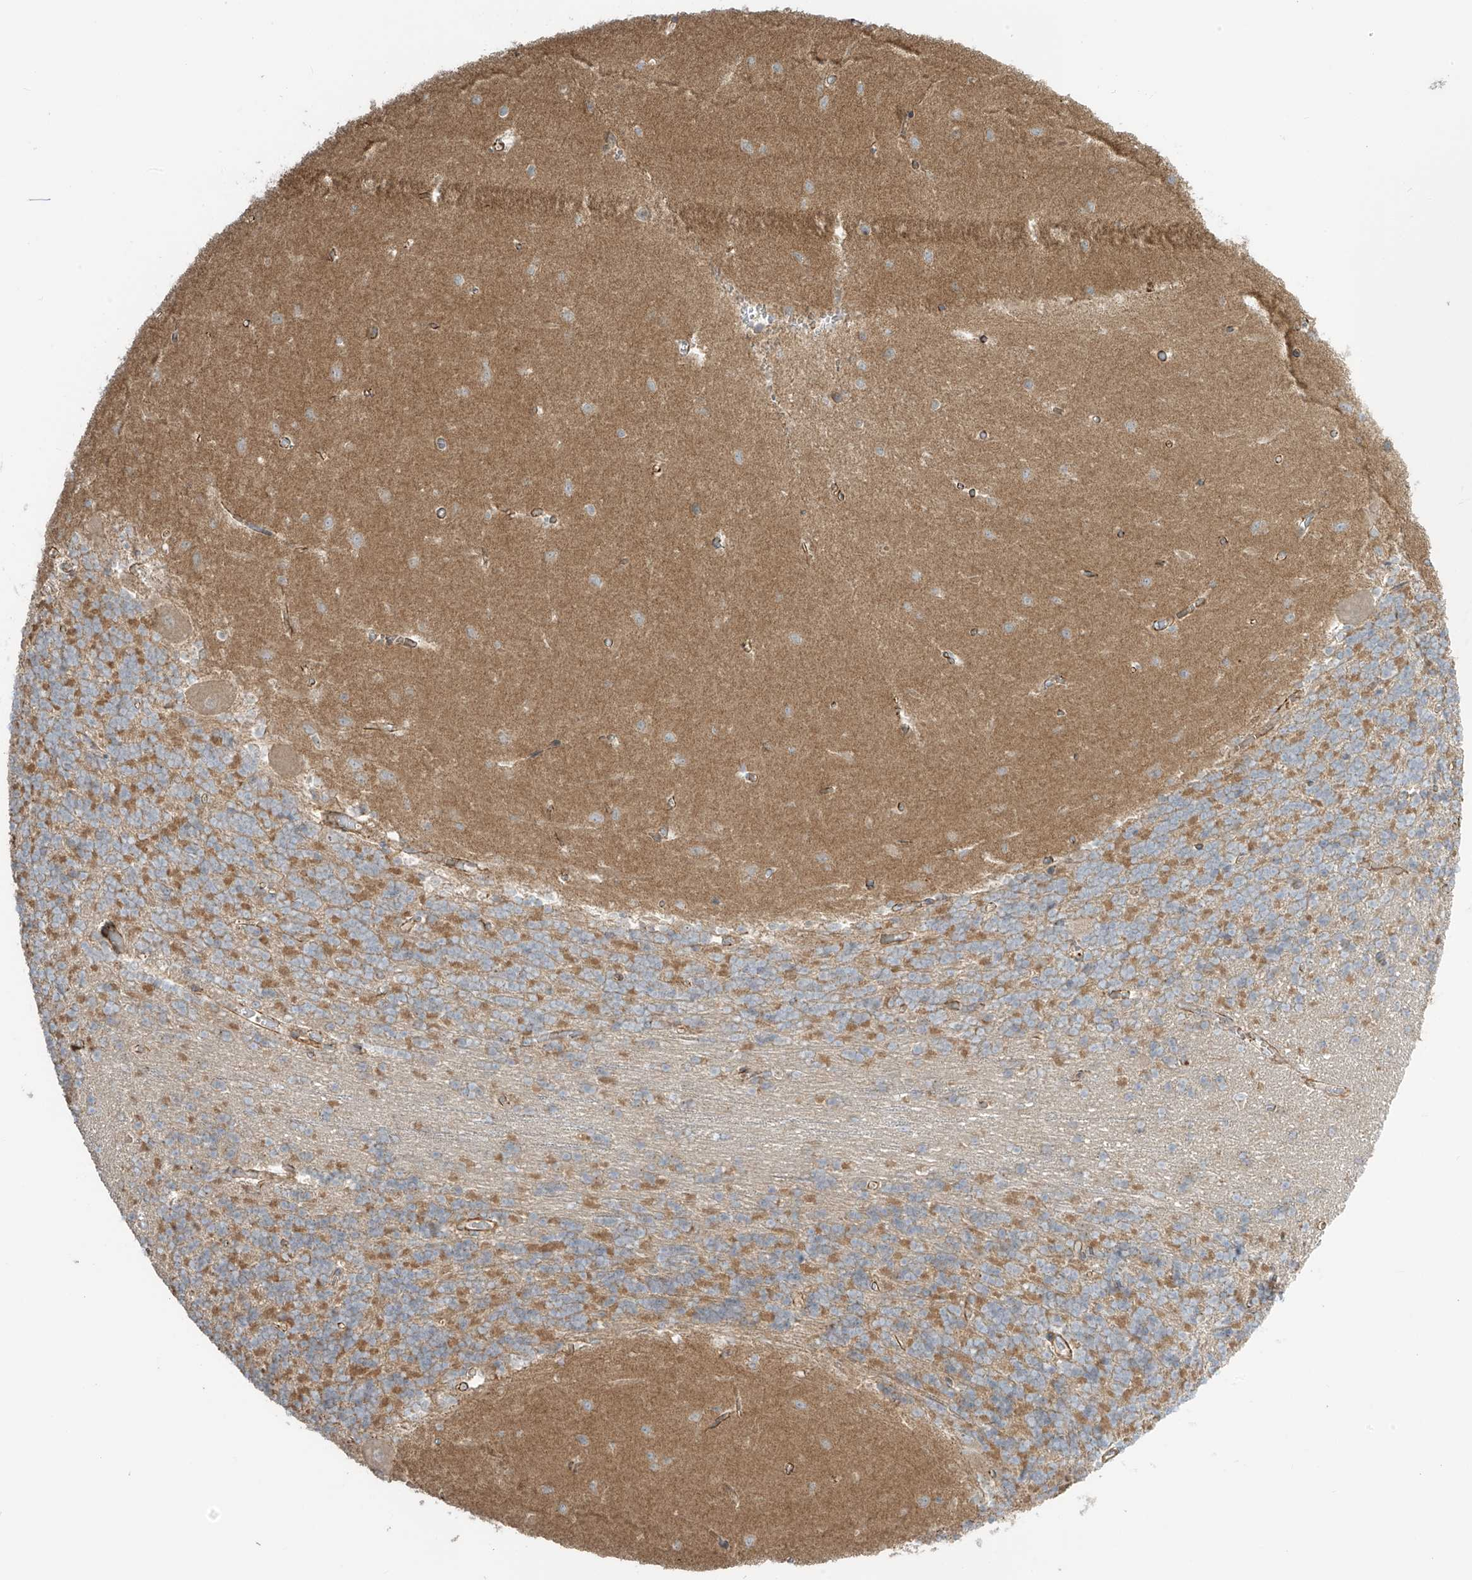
{"staining": {"intensity": "weak", "quantity": "<25%", "location": "cytoplasmic/membranous"}, "tissue": "cerebellum", "cell_type": "Cells in granular layer", "image_type": "normal", "snomed": [{"axis": "morphology", "description": "Normal tissue, NOS"}, {"axis": "topography", "description": "Cerebellum"}], "caption": "High power microscopy image of an immunohistochemistry (IHC) photomicrograph of unremarkable cerebellum, revealing no significant staining in cells in granular layer. (DAB (3,3'-diaminobenzidine) immunohistochemistry (IHC) with hematoxylin counter stain).", "gene": "ENTR1", "patient": {"sex": "male", "age": 37}}